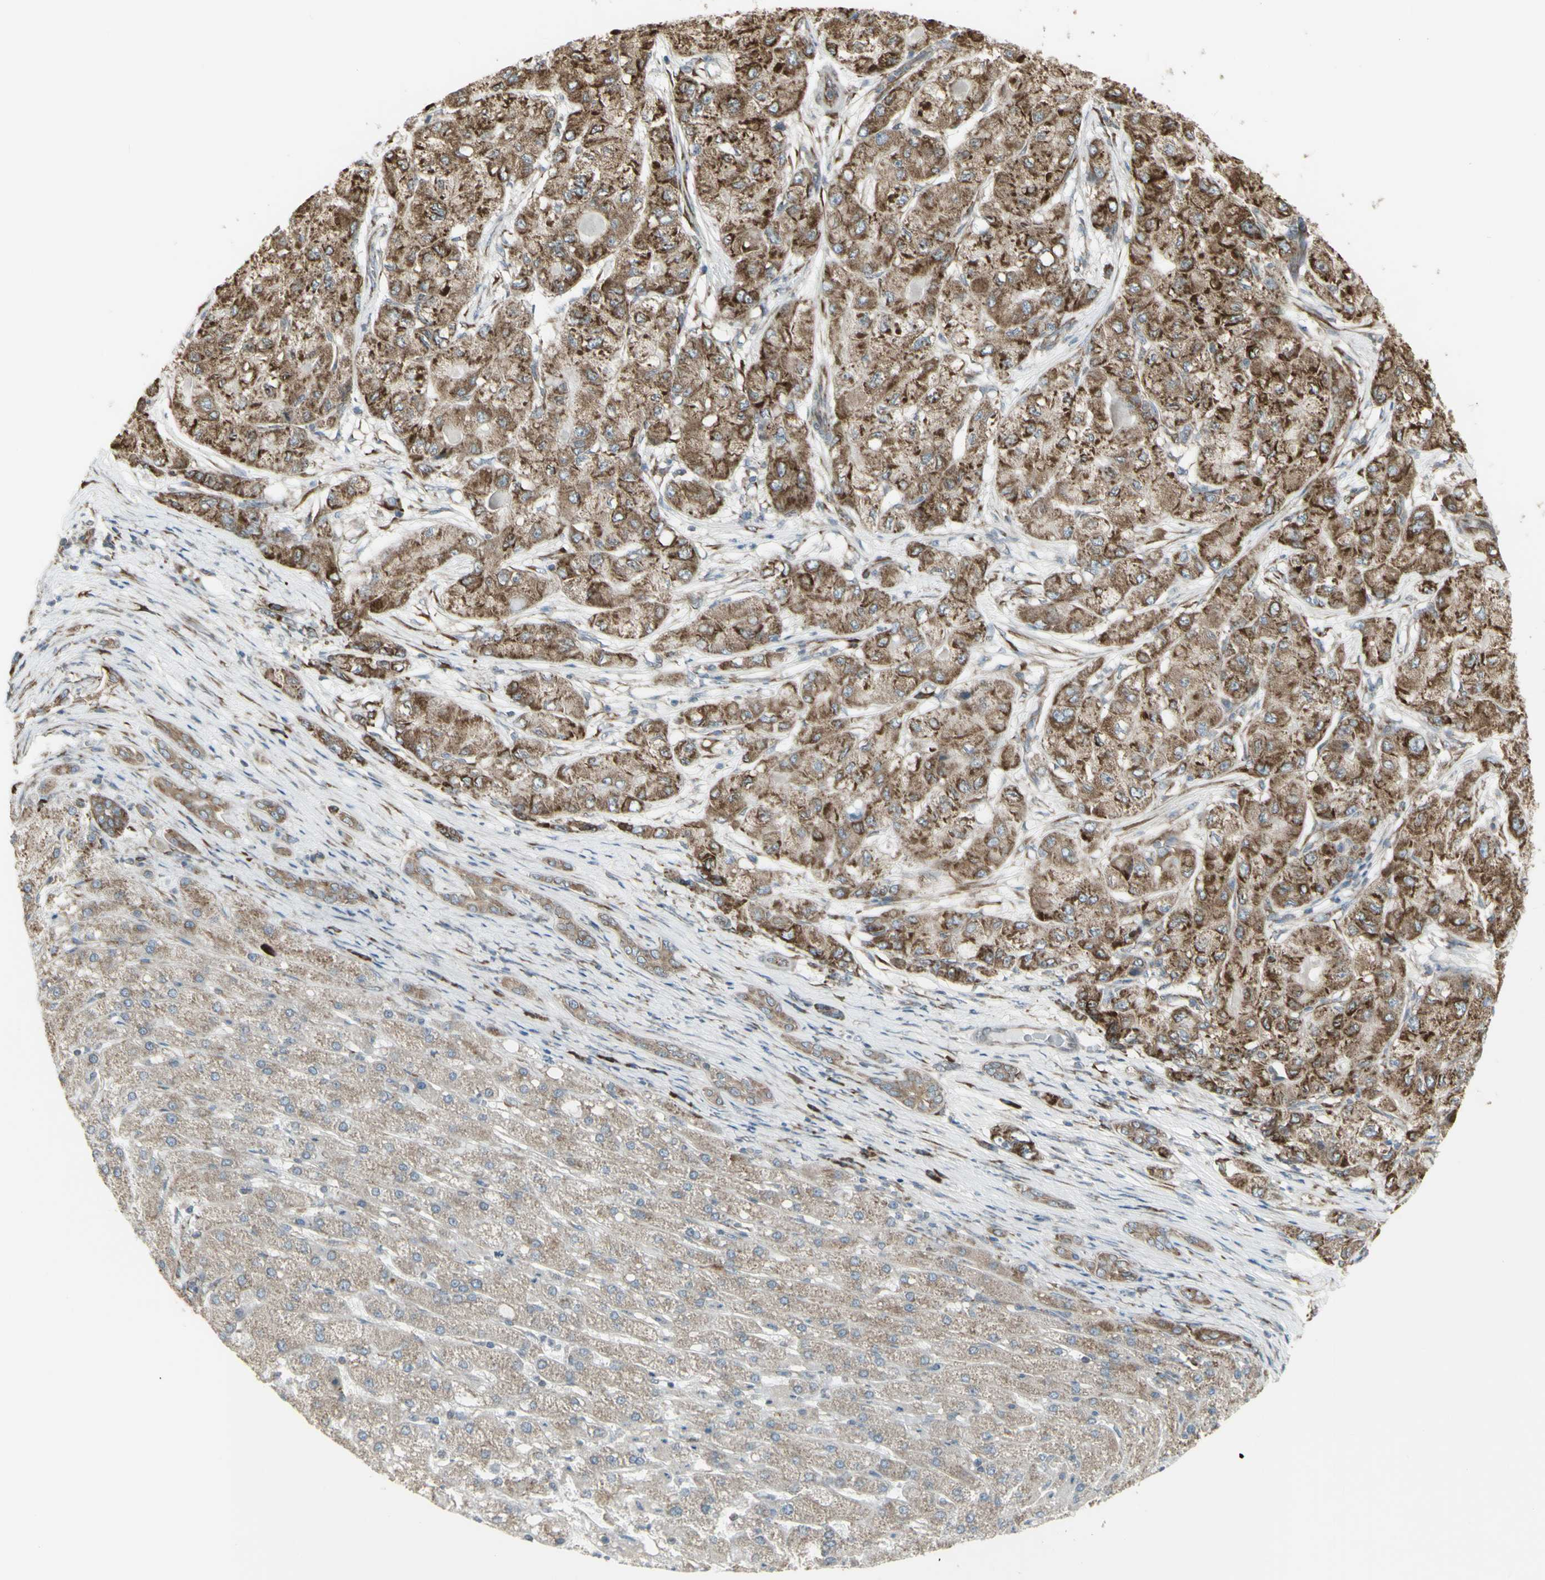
{"staining": {"intensity": "moderate", "quantity": ">75%", "location": "cytoplasmic/membranous"}, "tissue": "liver cancer", "cell_type": "Tumor cells", "image_type": "cancer", "snomed": [{"axis": "morphology", "description": "Carcinoma, Hepatocellular, NOS"}, {"axis": "topography", "description": "Liver"}], "caption": "This micrograph demonstrates IHC staining of liver cancer, with medium moderate cytoplasmic/membranous staining in about >75% of tumor cells.", "gene": "FKBP3", "patient": {"sex": "male", "age": 80}}